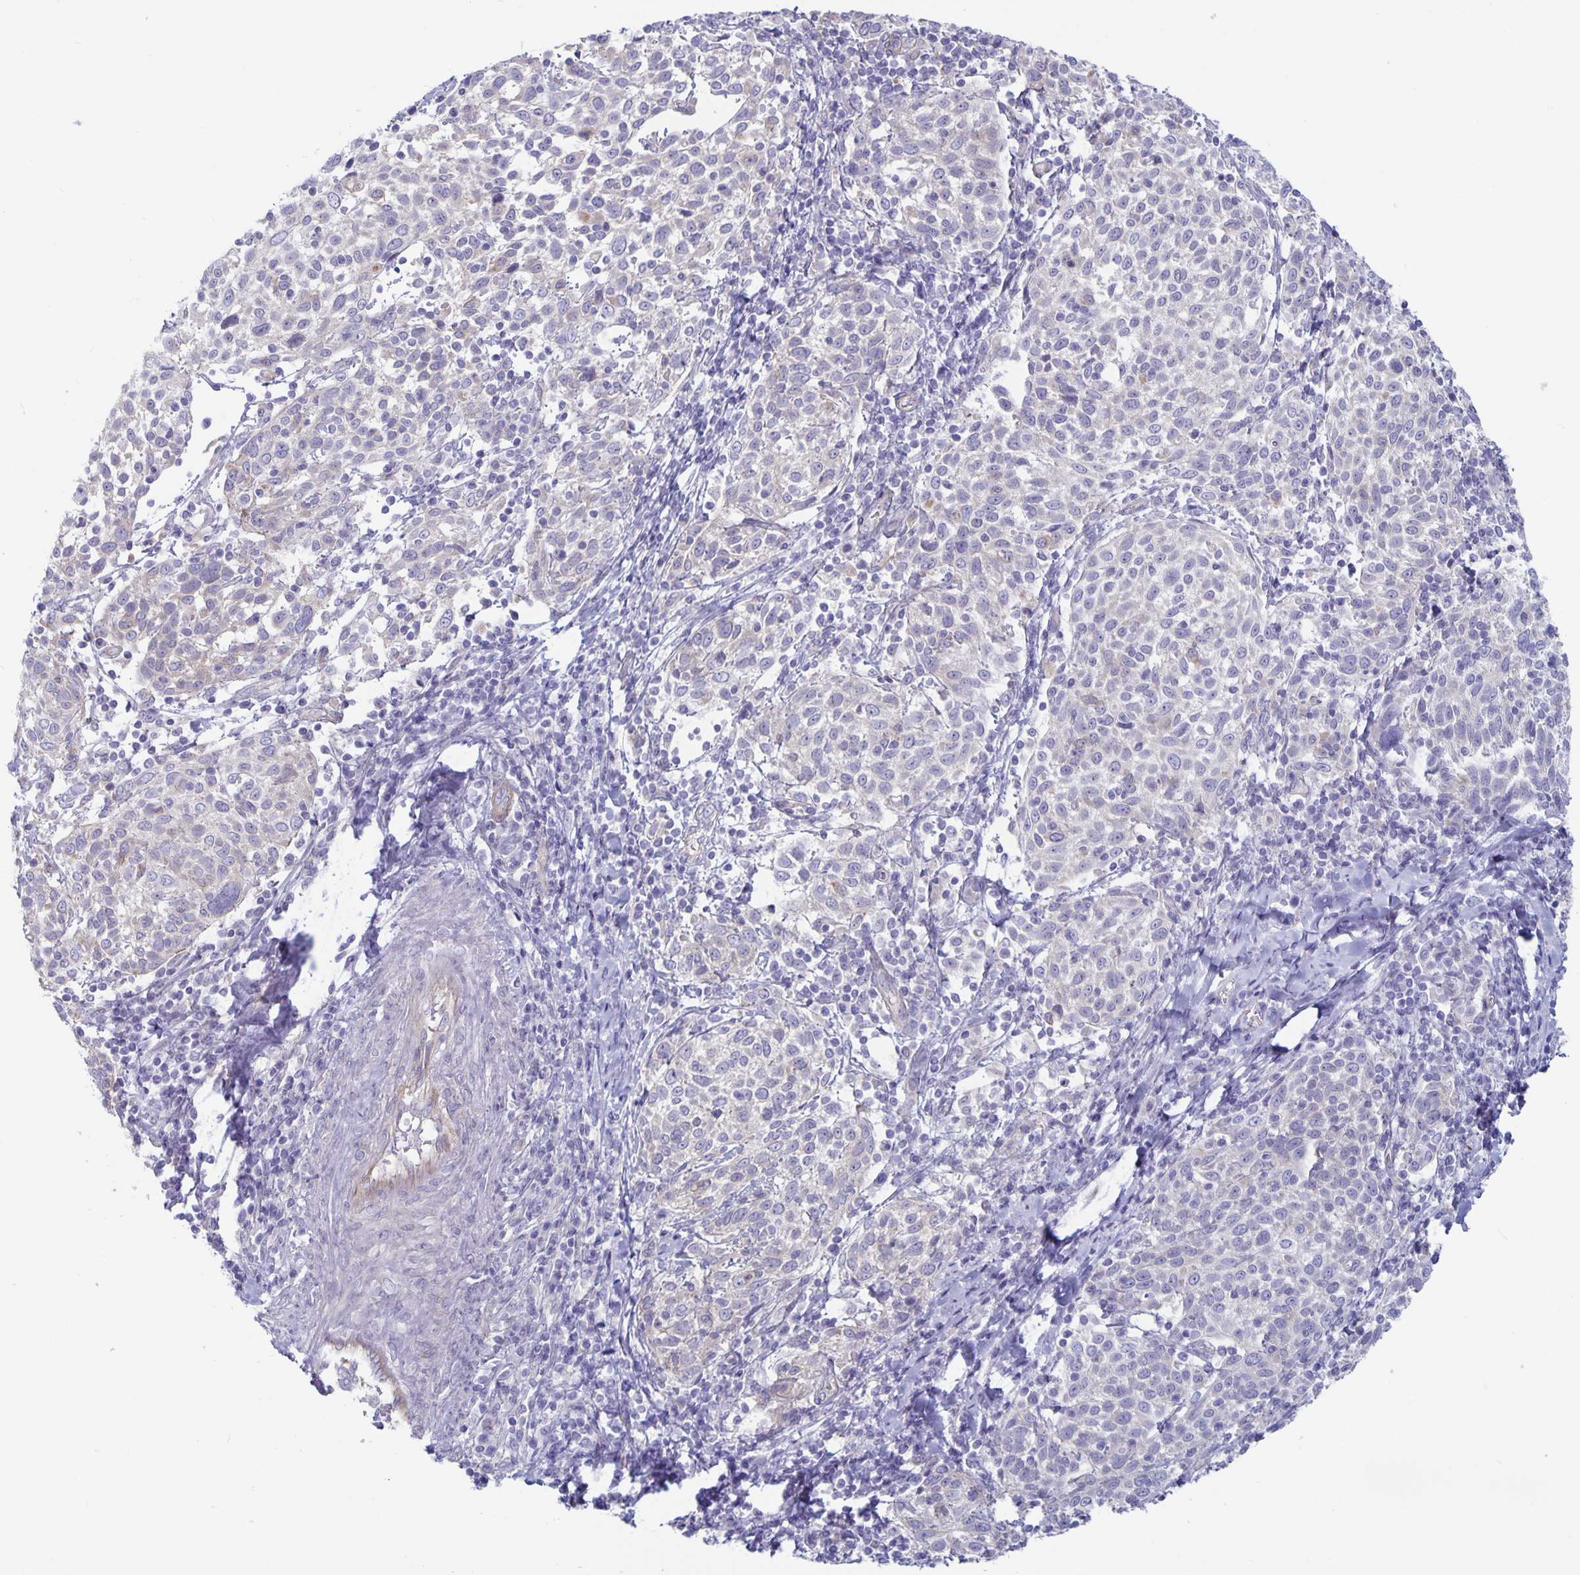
{"staining": {"intensity": "negative", "quantity": "none", "location": "none"}, "tissue": "cervical cancer", "cell_type": "Tumor cells", "image_type": "cancer", "snomed": [{"axis": "morphology", "description": "Squamous cell carcinoma, NOS"}, {"axis": "topography", "description": "Cervix"}], "caption": "Cervical cancer (squamous cell carcinoma) was stained to show a protein in brown. There is no significant positivity in tumor cells.", "gene": "PLCB3", "patient": {"sex": "female", "age": 61}}